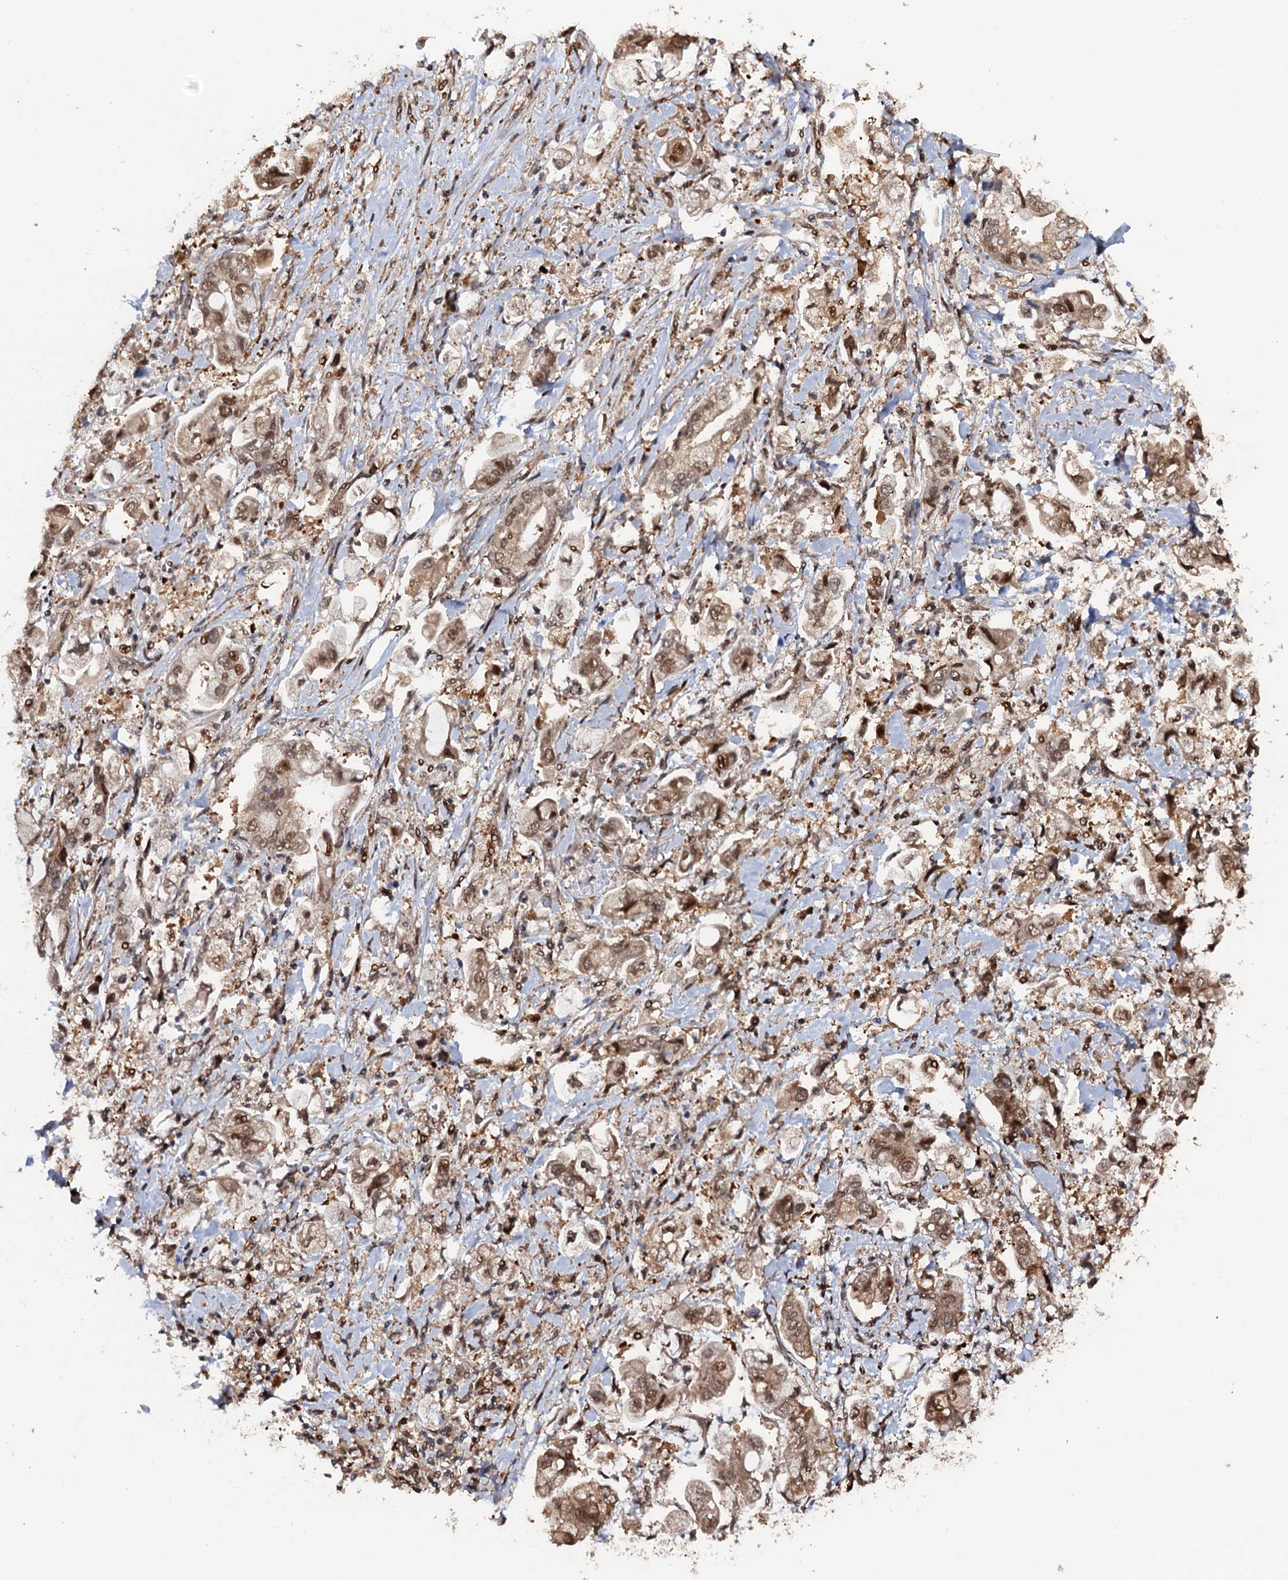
{"staining": {"intensity": "moderate", "quantity": ">75%", "location": "cytoplasmic/membranous,nuclear"}, "tissue": "stomach cancer", "cell_type": "Tumor cells", "image_type": "cancer", "snomed": [{"axis": "morphology", "description": "Adenocarcinoma, NOS"}, {"axis": "topography", "description": "Stomach"}], "caption": "Immunohistochemical staining of stomach adenocarcinoma reveals medium levels of moderate cytoplasmic/membranous and nuclear expression in about >75% of tumor cells.", "gene": "CDC23", "patient": {"sex": "male", "age": 62}}